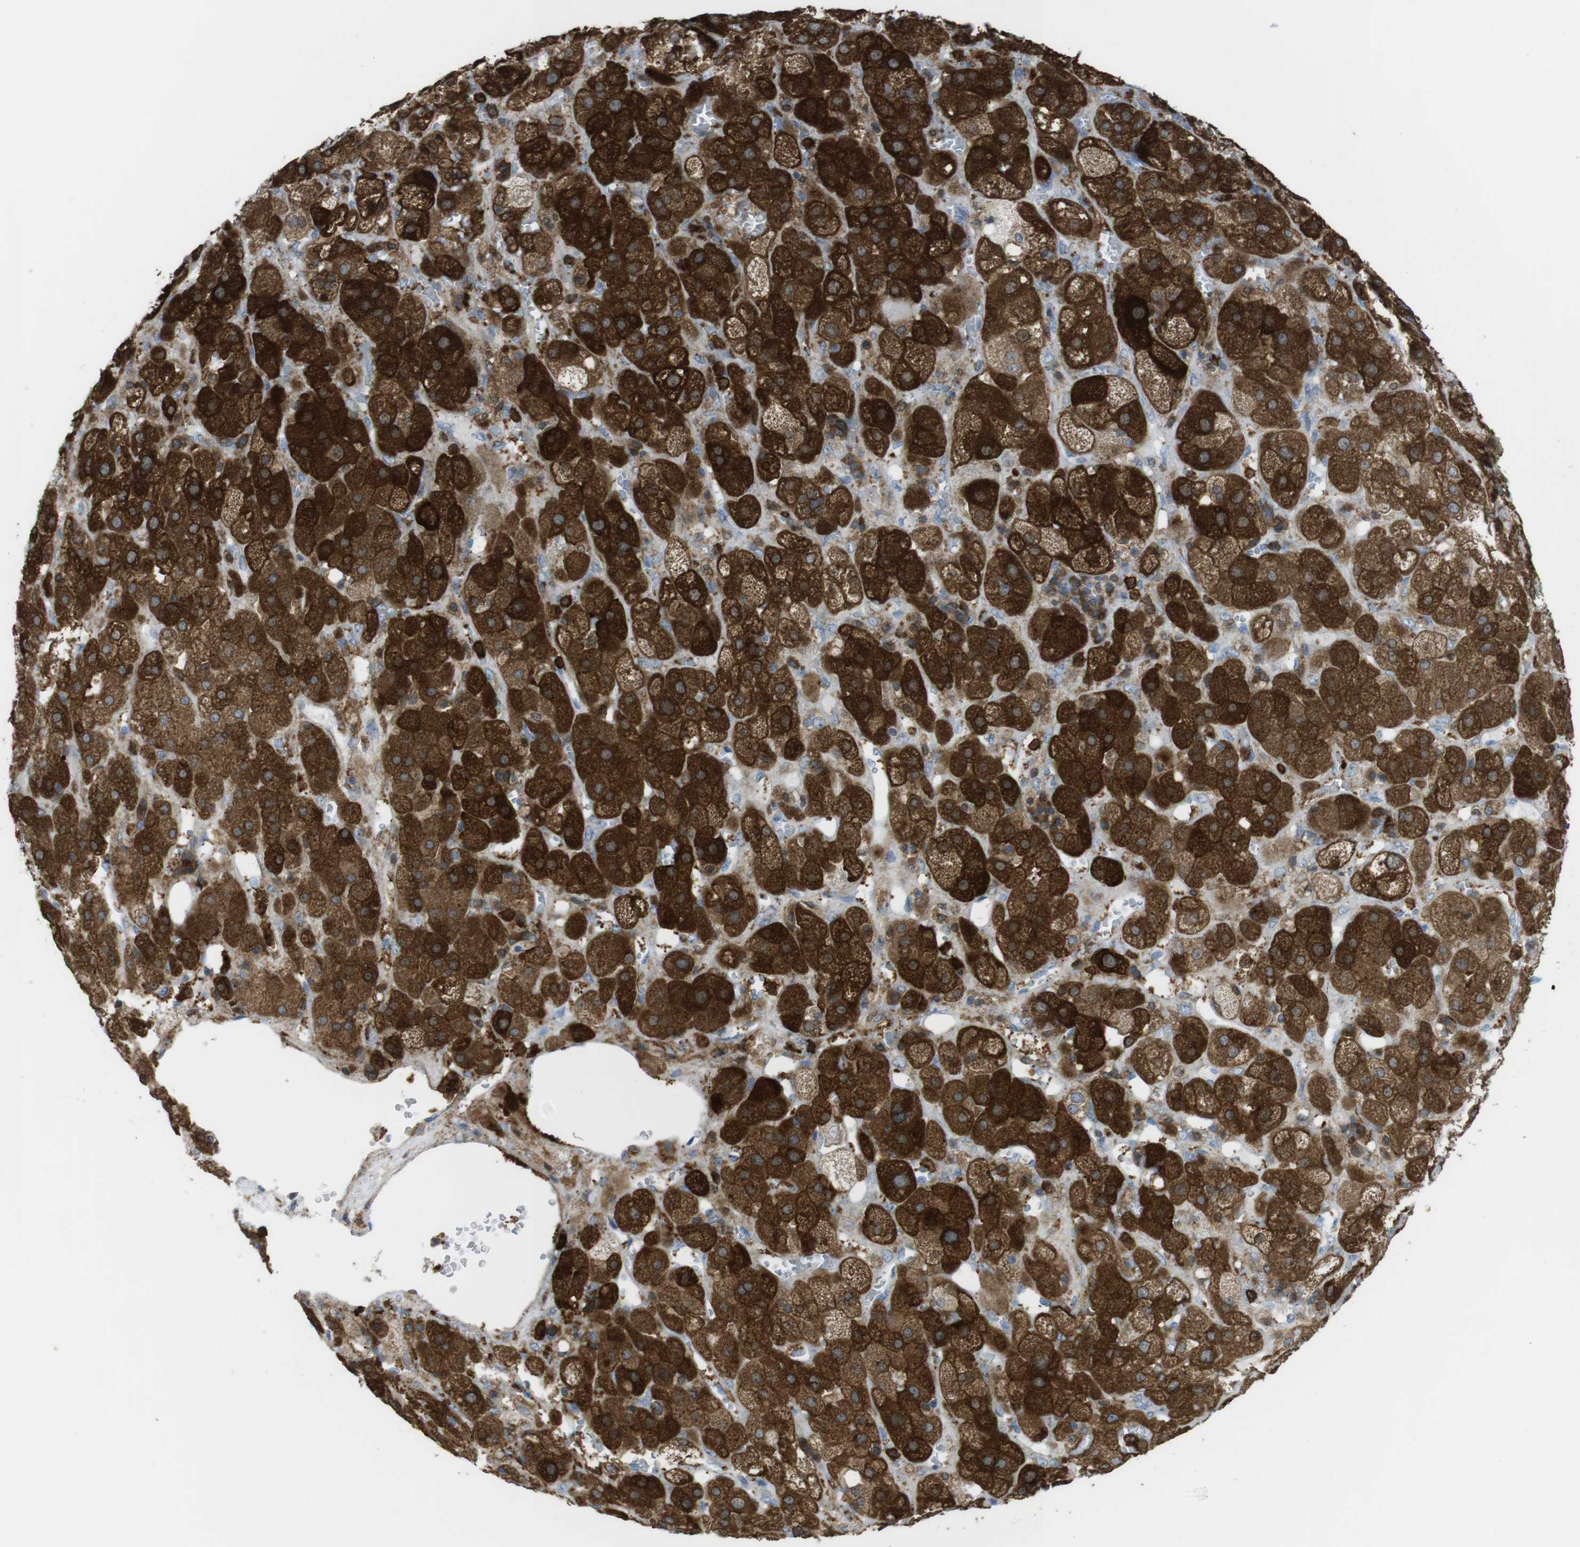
{"staining": {"intensity": "strong", "quantity": ">75%", "location": "cytoplasmic/membranous"}, "tissue": "adrenal gland", "cell_type": "Glandular cells", "image_type": "normal", "snomed": [{"axis": "morphology", "description": "Normal tissue, NOS"}, {"axis": "topography", "description": "Adrenal gland"}], "caption": "Immunohistochemistry photomicrograph of unremarkable human adrenal gland stained for a protein (brown), which reveals high levels of strong cytoplasmic/membranous positivity in approximately >75% of glandular cells.", "gene": "PRKCD", "patient": {"sex": "female", "age": 47}}